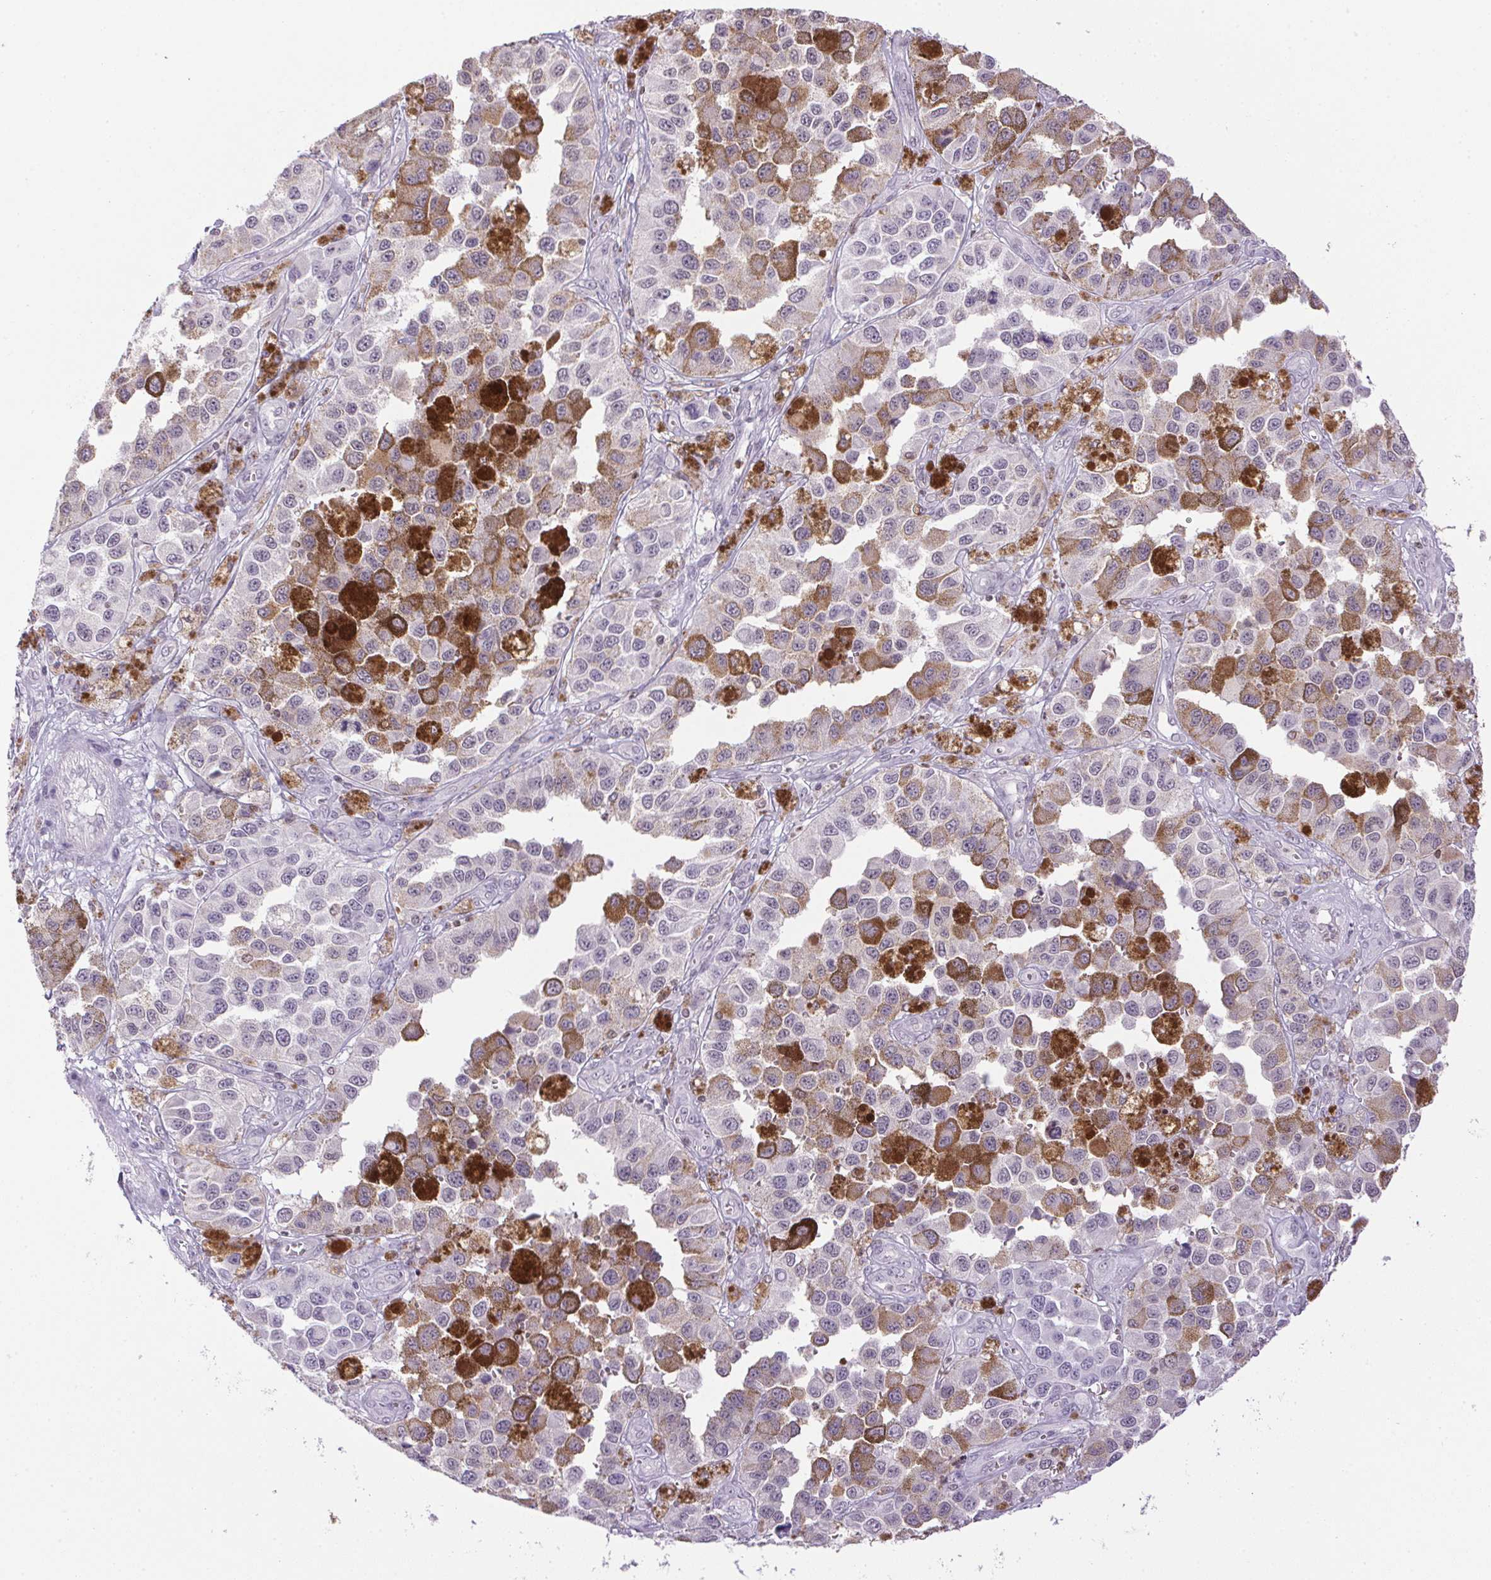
{"staining": {"intensity": "negative", "quantity": "none", "location": "none"}, "tissue": "melanoma", "cell_type": "Tumor cells", "image_type": "cancer", "snomed": [{"axis": "morphology", "description": "Malignant melanoma, NOS"}, {"axis": "topography", "description": "Skin"}], "caption": "A micrograph of human malignant melanoma is negative for staining in tumor cells.", "gene": "PRL", "patient": {"sex": "female", "age": 58}}